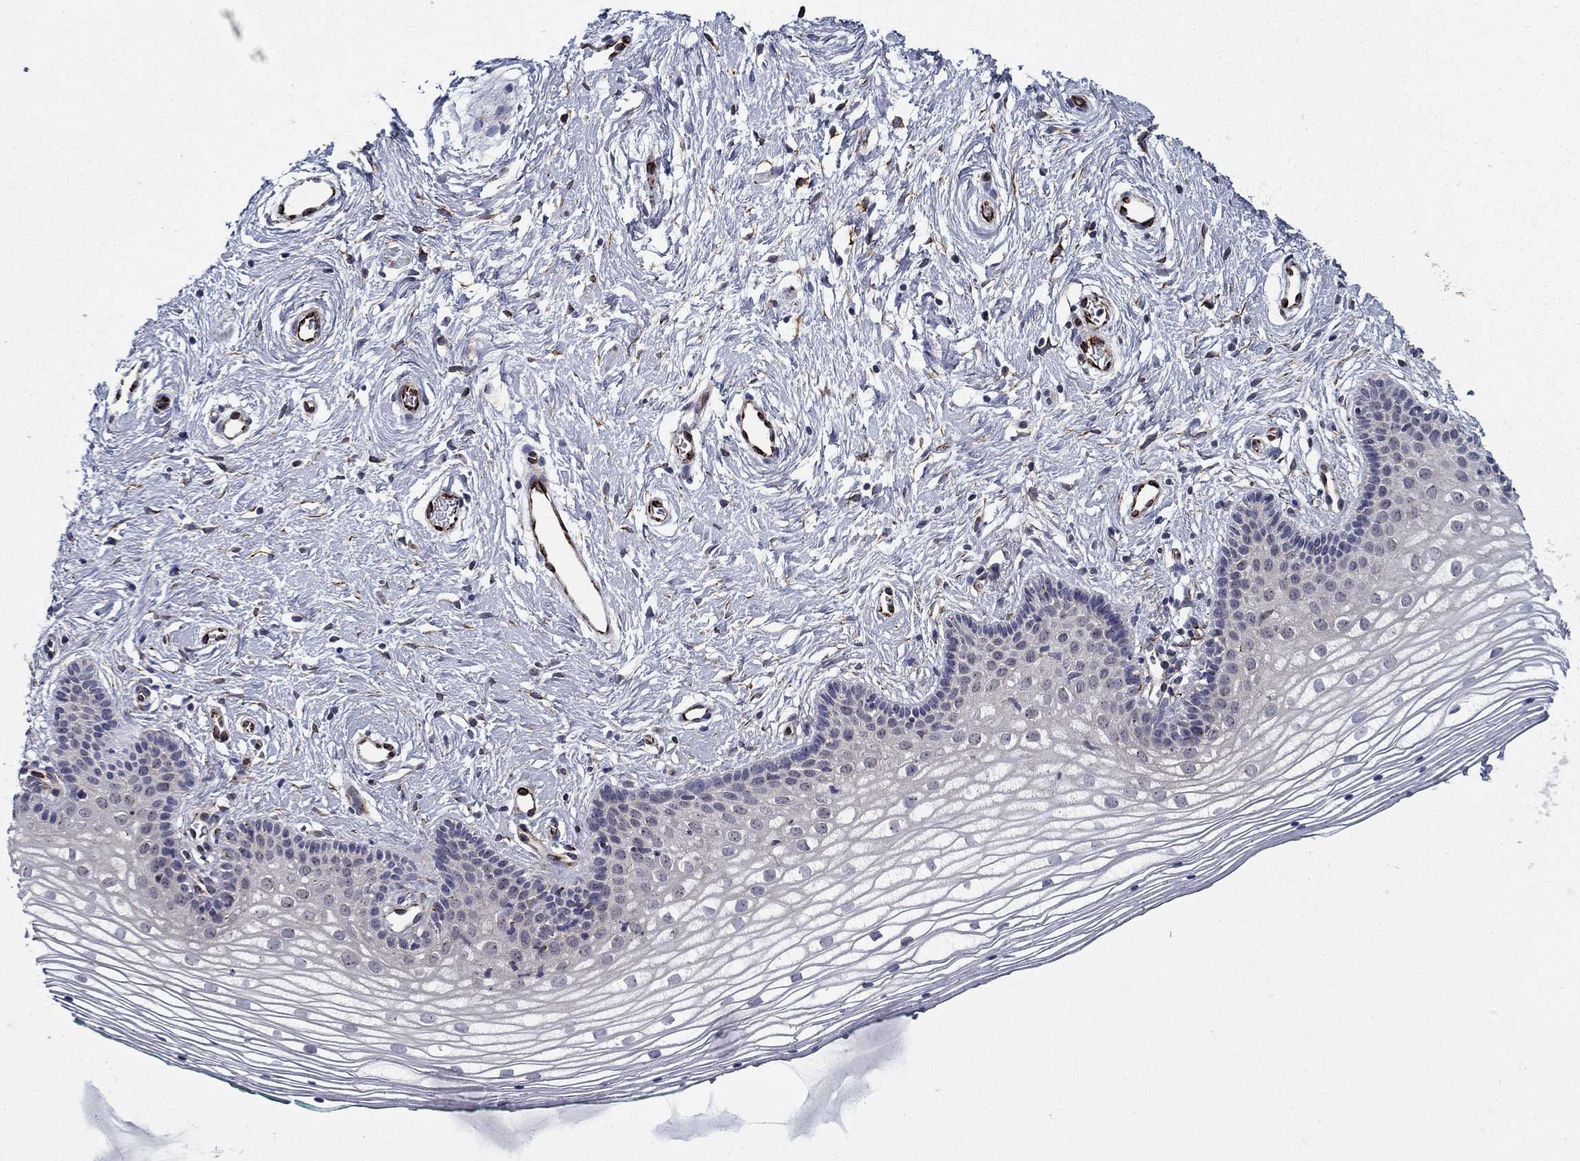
{"staining": {"intensity": "negative", "quantity": "none", "location": "none"}, "tissue": "vagina", "cell_type": "Squamous epithelial cells", "image_type": "normal", "snomed": [{"axis": "morphology", "description": "Normal tissue, NOS"}, {"axis": "topography", "description": "Vagina"}], "caption": "IHC histopathology image of unremarkable vagina: human vagina stained with DAB reveals no significant protein staining in squamous epithelial cells. (Immunohistochemistry (ihc), brightfield microscopy, high magnification).", "gene": "LACTB2", "patient": {"sex": "female", "age": 36}}